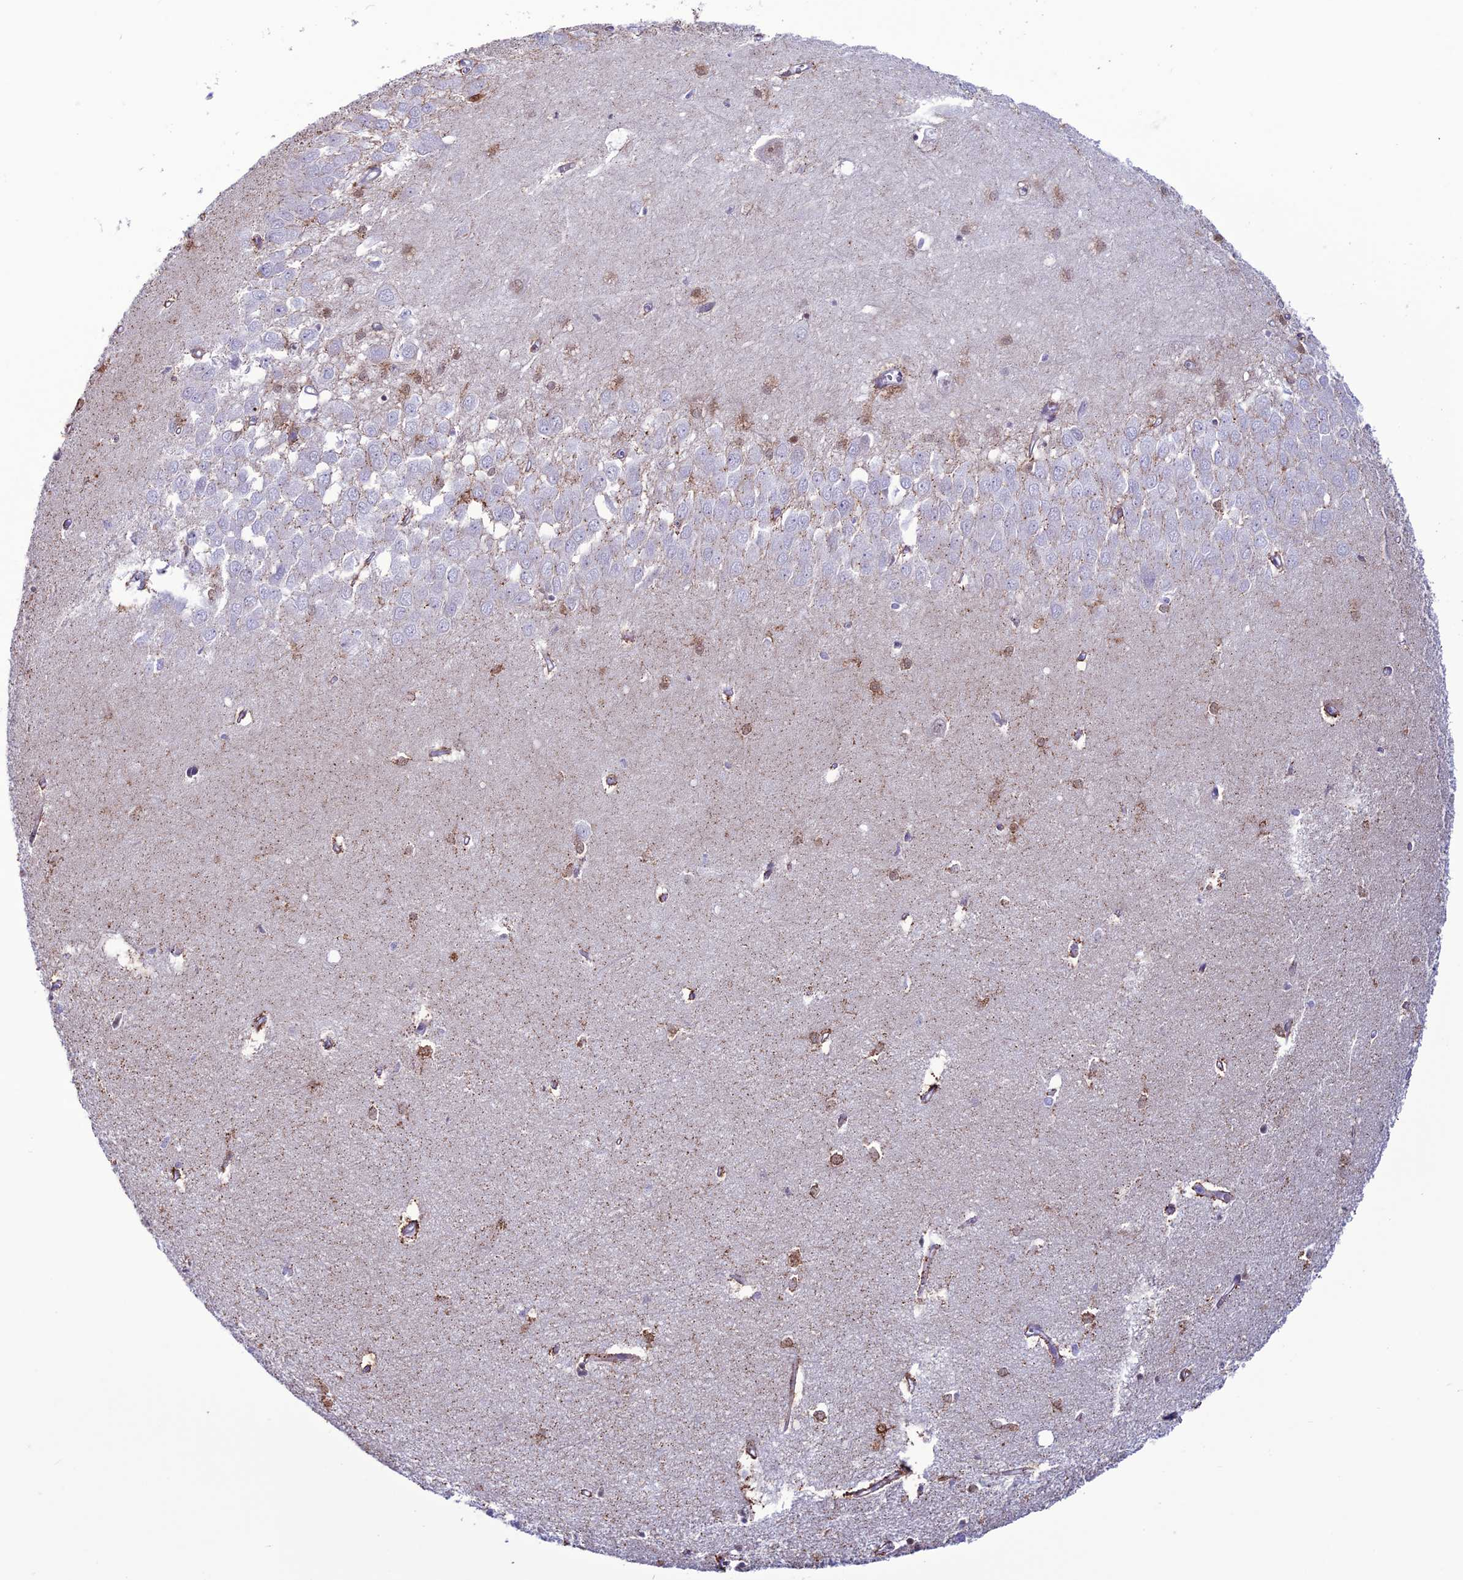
{"staining": {"intensity": "negative", "quantity": "none", "location": "none"}, "tissue": "hippocampus", "cell_type": "Glial cells", "image_type": "normal", "snomed": [{"axis": "morphology", "description": "Normal tissue, NOS"}, {"axis": "topography", "description": "Hippocampus"}], "caption": "A micrograph of hippocampus stained for a protein shows no brown staining in glial cells.", "gene": "CFAP210", "patient": {"sex": "female", "age": 64}}